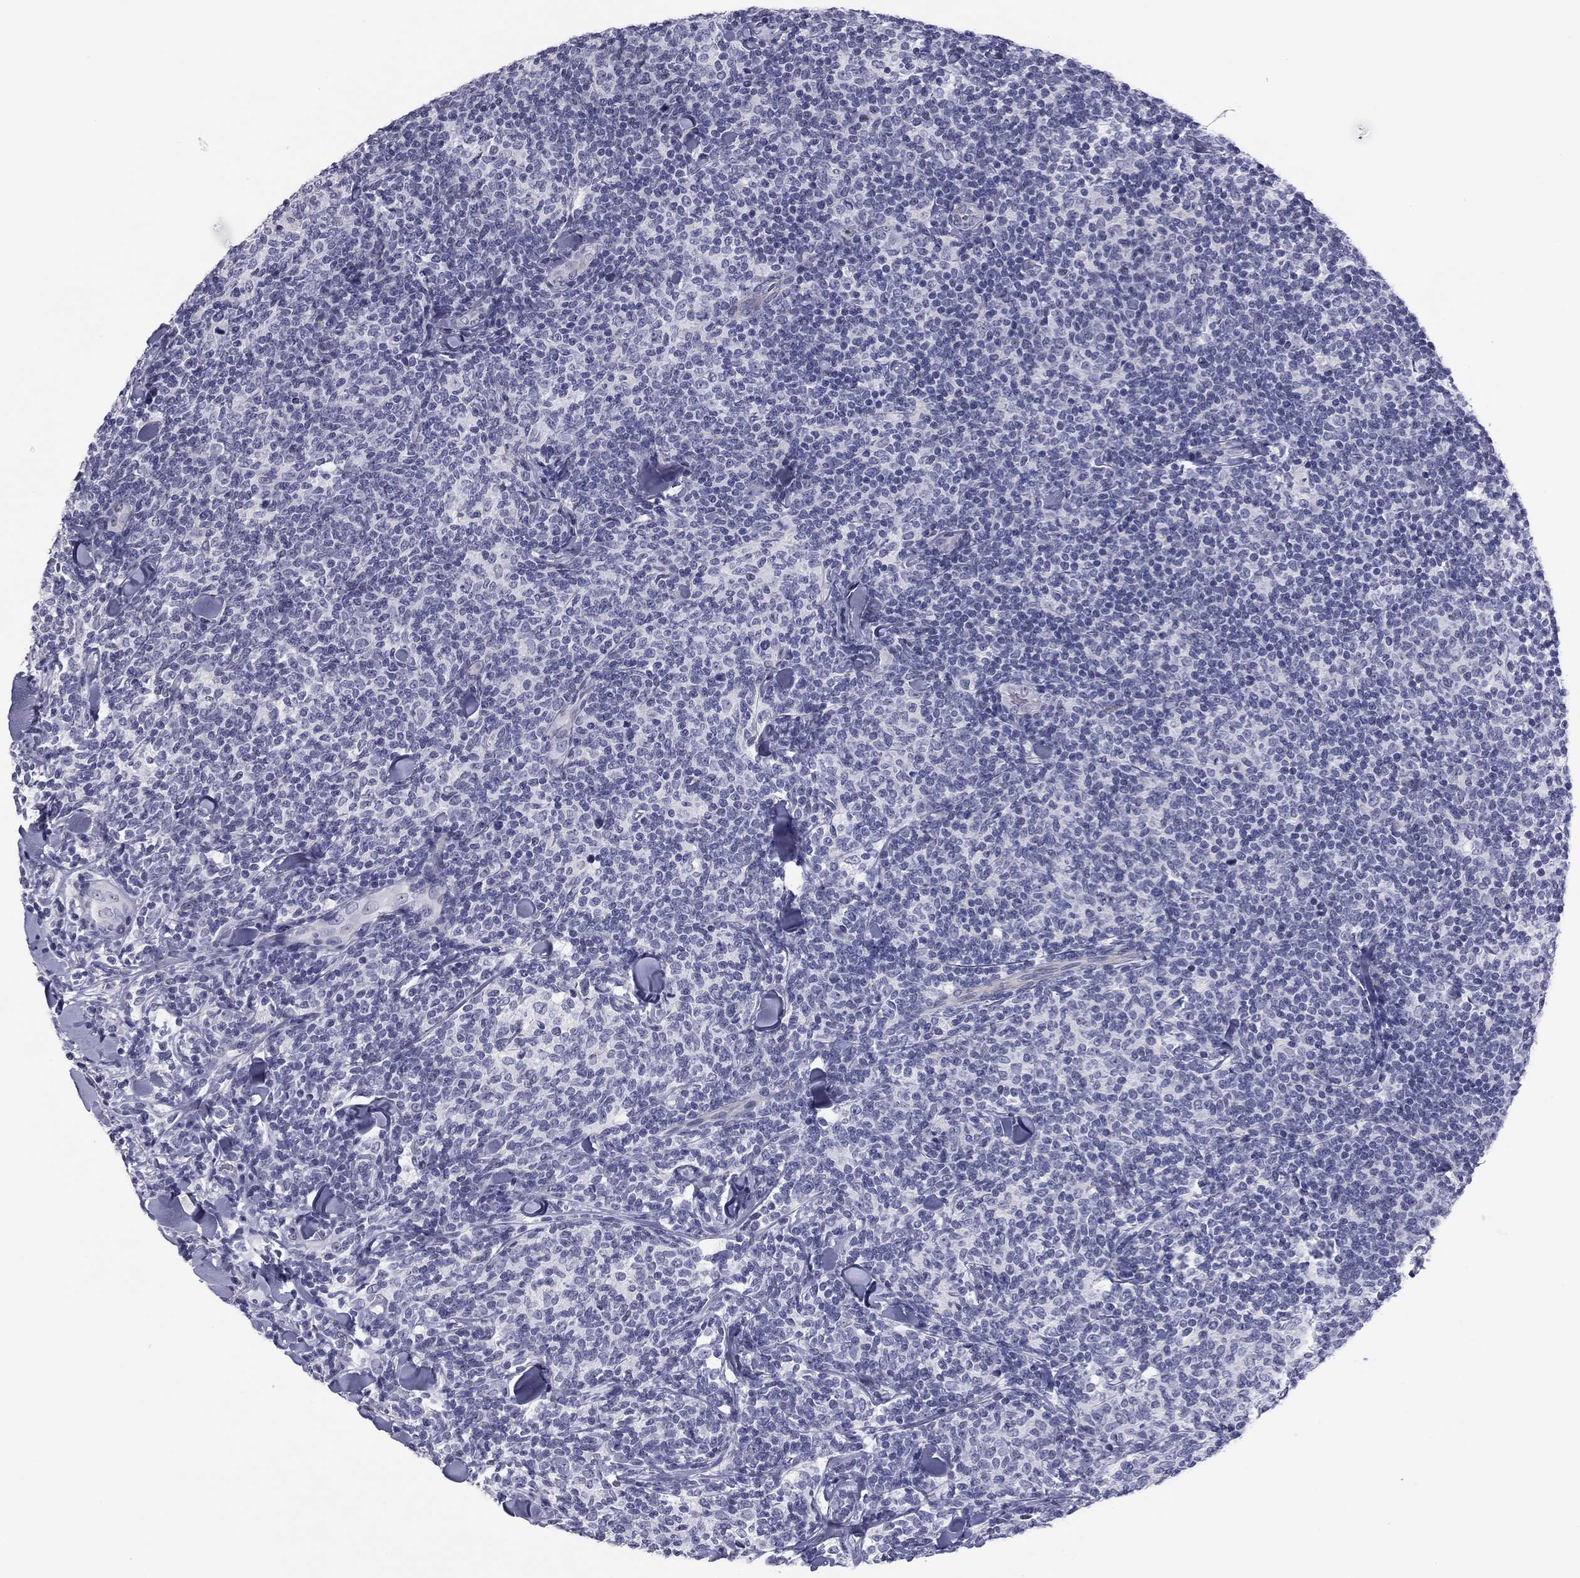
{"staining": {"intensity": "negative", "quantity": "none", "location": "none"}, "tissue": "lymphoma", "cell_type": "Tumor cells", "image_type": "cancer", "snomed": [{"axis": "morphology", "description": "Malignant lymphoma, non-Hodgkin's type, Low grade"}, {"axis": "topography", "description": "Lymph node"}], "caption": "Immunohistochemistry histopathology image of neoplastic tissue: malignant lymphoma, non-Hodgkin's type (low-grade) stained with DAB (3,3'-diaminobenzidine) demonstrates no significant protein staining in tumor cells.", "gene": "PRPH", "patient": {"sex": "female", "age": 56}}